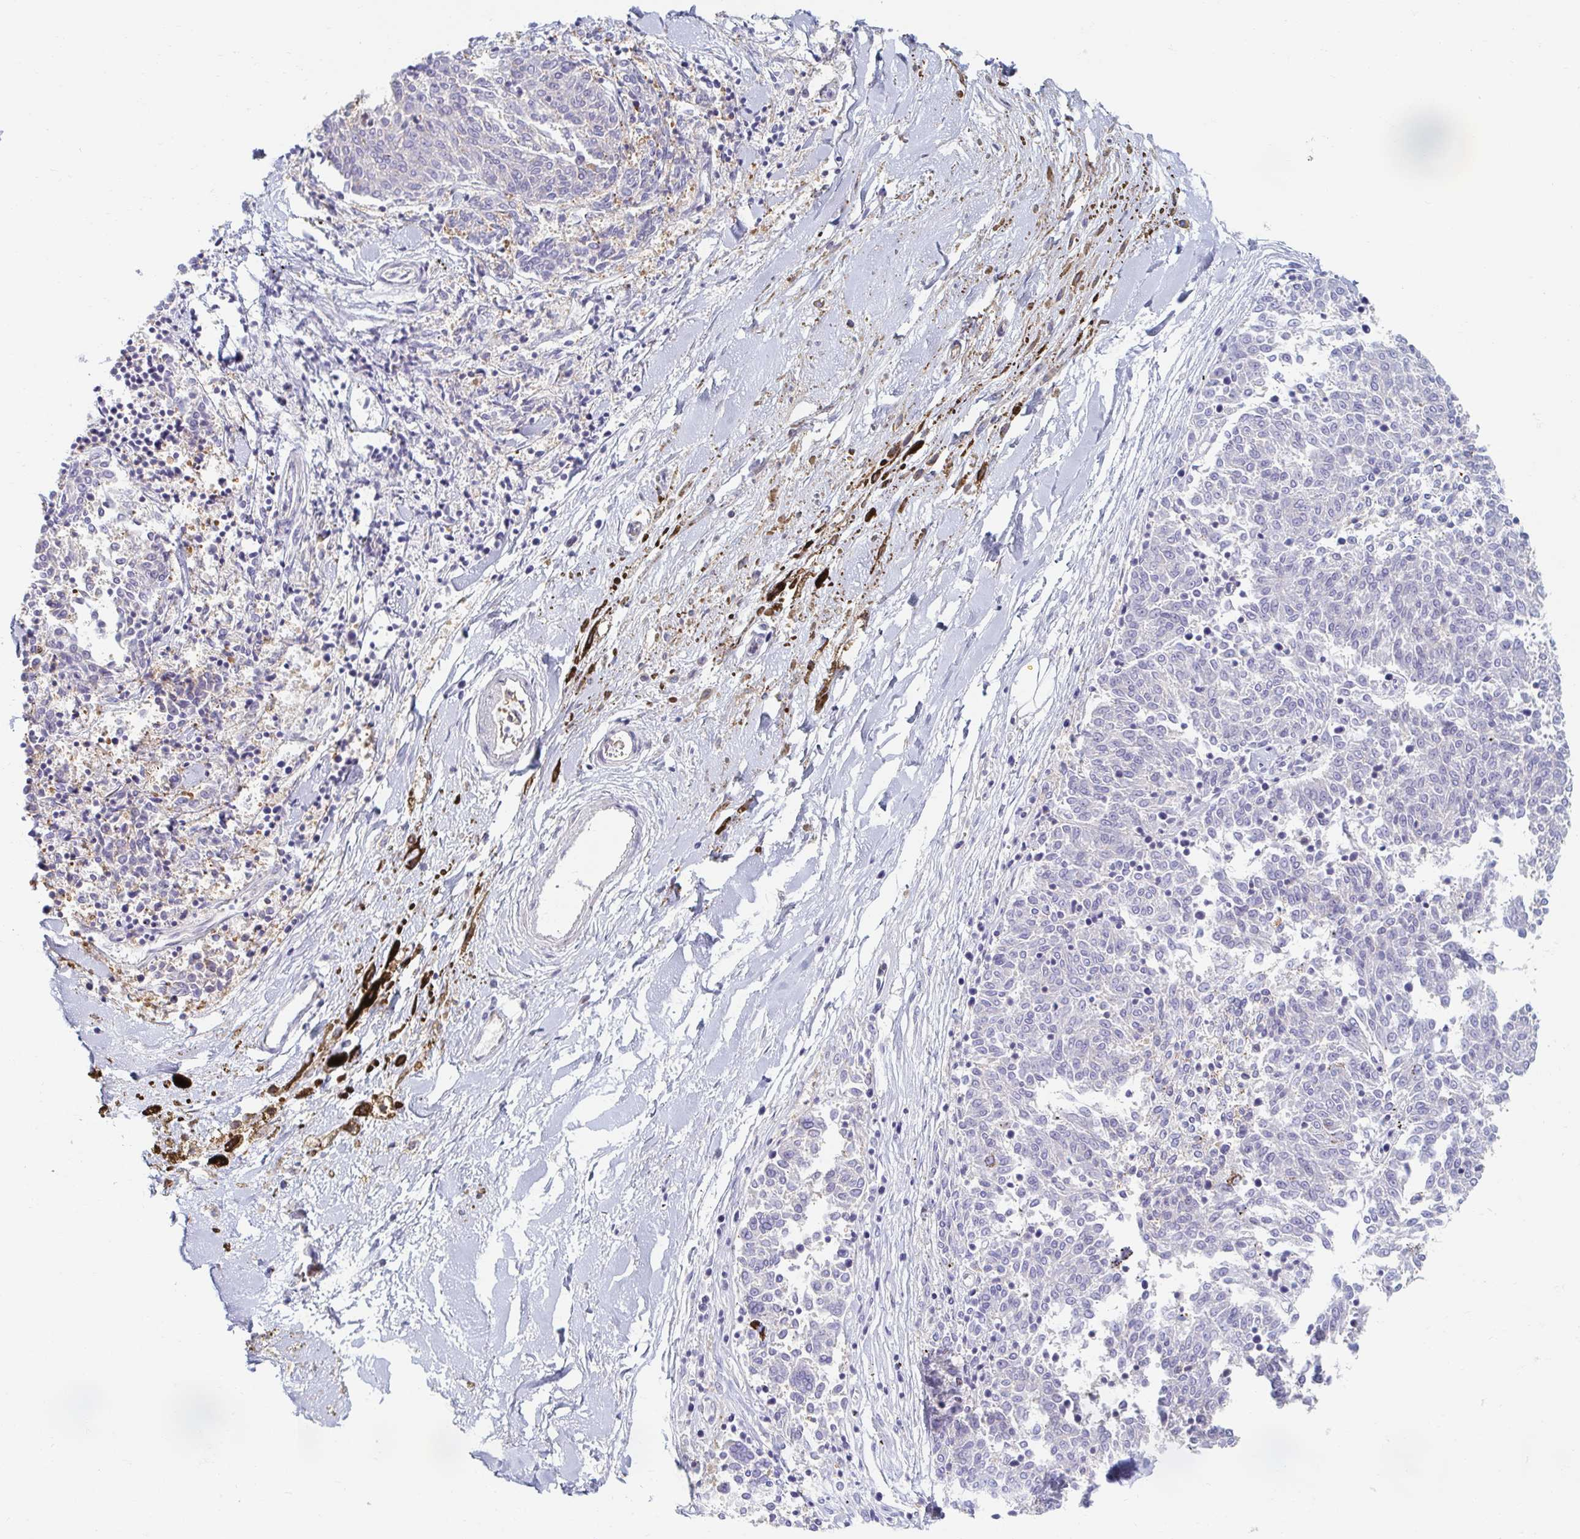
{"staining": {"intensity": "negative", "quantity": "none", "location": "none"}, "tissue": "melanoma", "cell_type": "Tumor cells", "image_type": "cancer", "snomed": [{"axis": "morphology", "description": "Malignant melanoma, NOS"}, {"axis": "topography", "description": "Skin"}], "caption": "The immunohistochemistry (IHC) photomicrograph has no significant expression in tumor cells of melanoma tissue.", "gene": "MYLK2", "patient": {"sex": "female", "age": 72}}